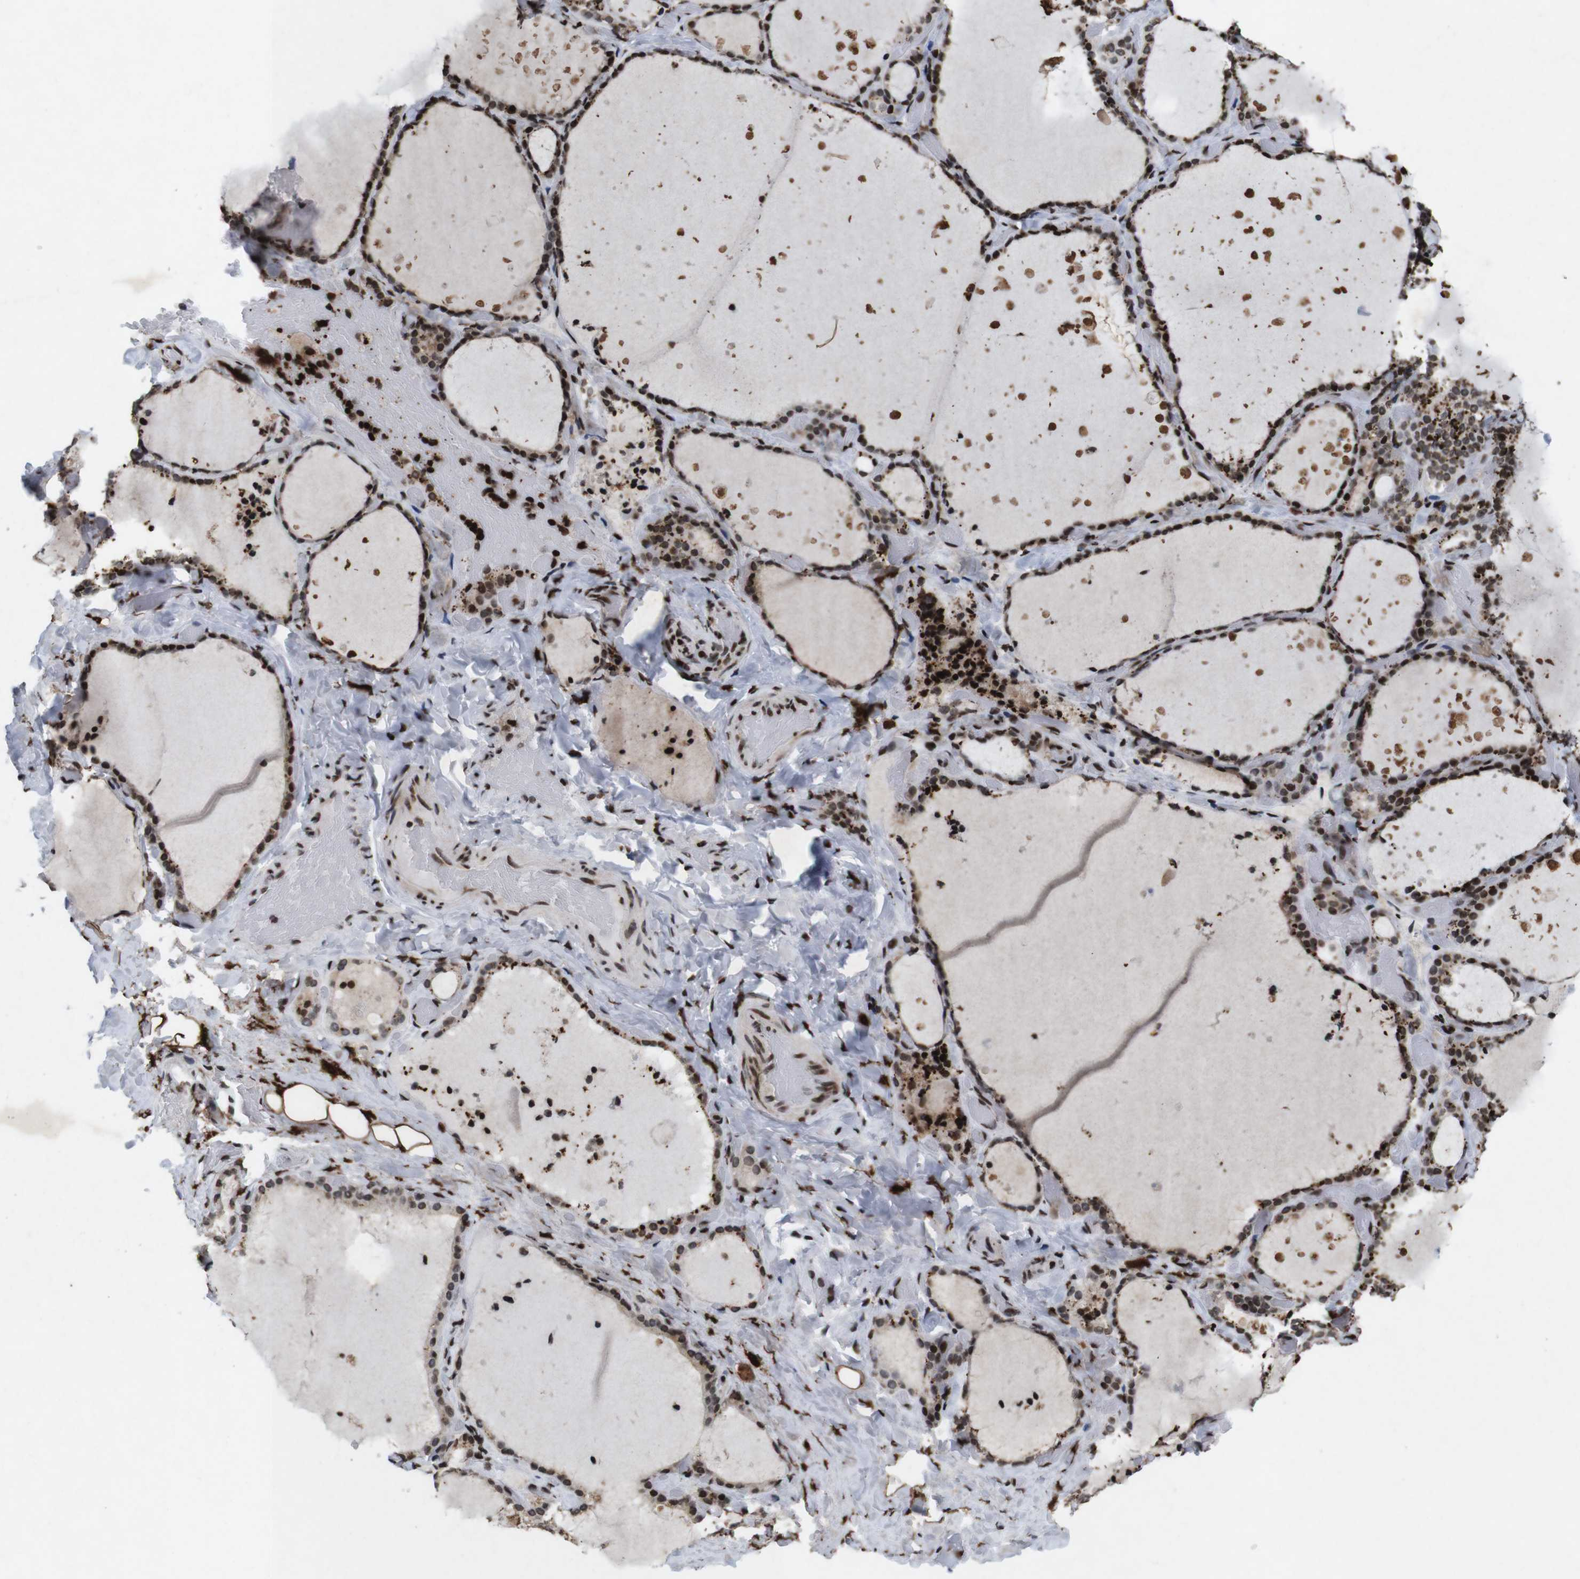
{"staining": {"intensity": "strong", "quantity": ">75%", "location": "nuclear"}, "tissue": "thyroid gland", "cell_type": "Glandular cells", "image_type": "normal", "snomed": [{"axis": "morphology", "description": "Normal tissue, NOS"}, {"axis": "topography", "description": "Thyroid gland"}], "caption": "Brown immunohistochemical staining in normal thyroid gland demonstrates strong nuclear staining in approximately >75% of glandular cells.", "gene": "MAGEH1", "patient": {"sex": "female", "age": 44}}